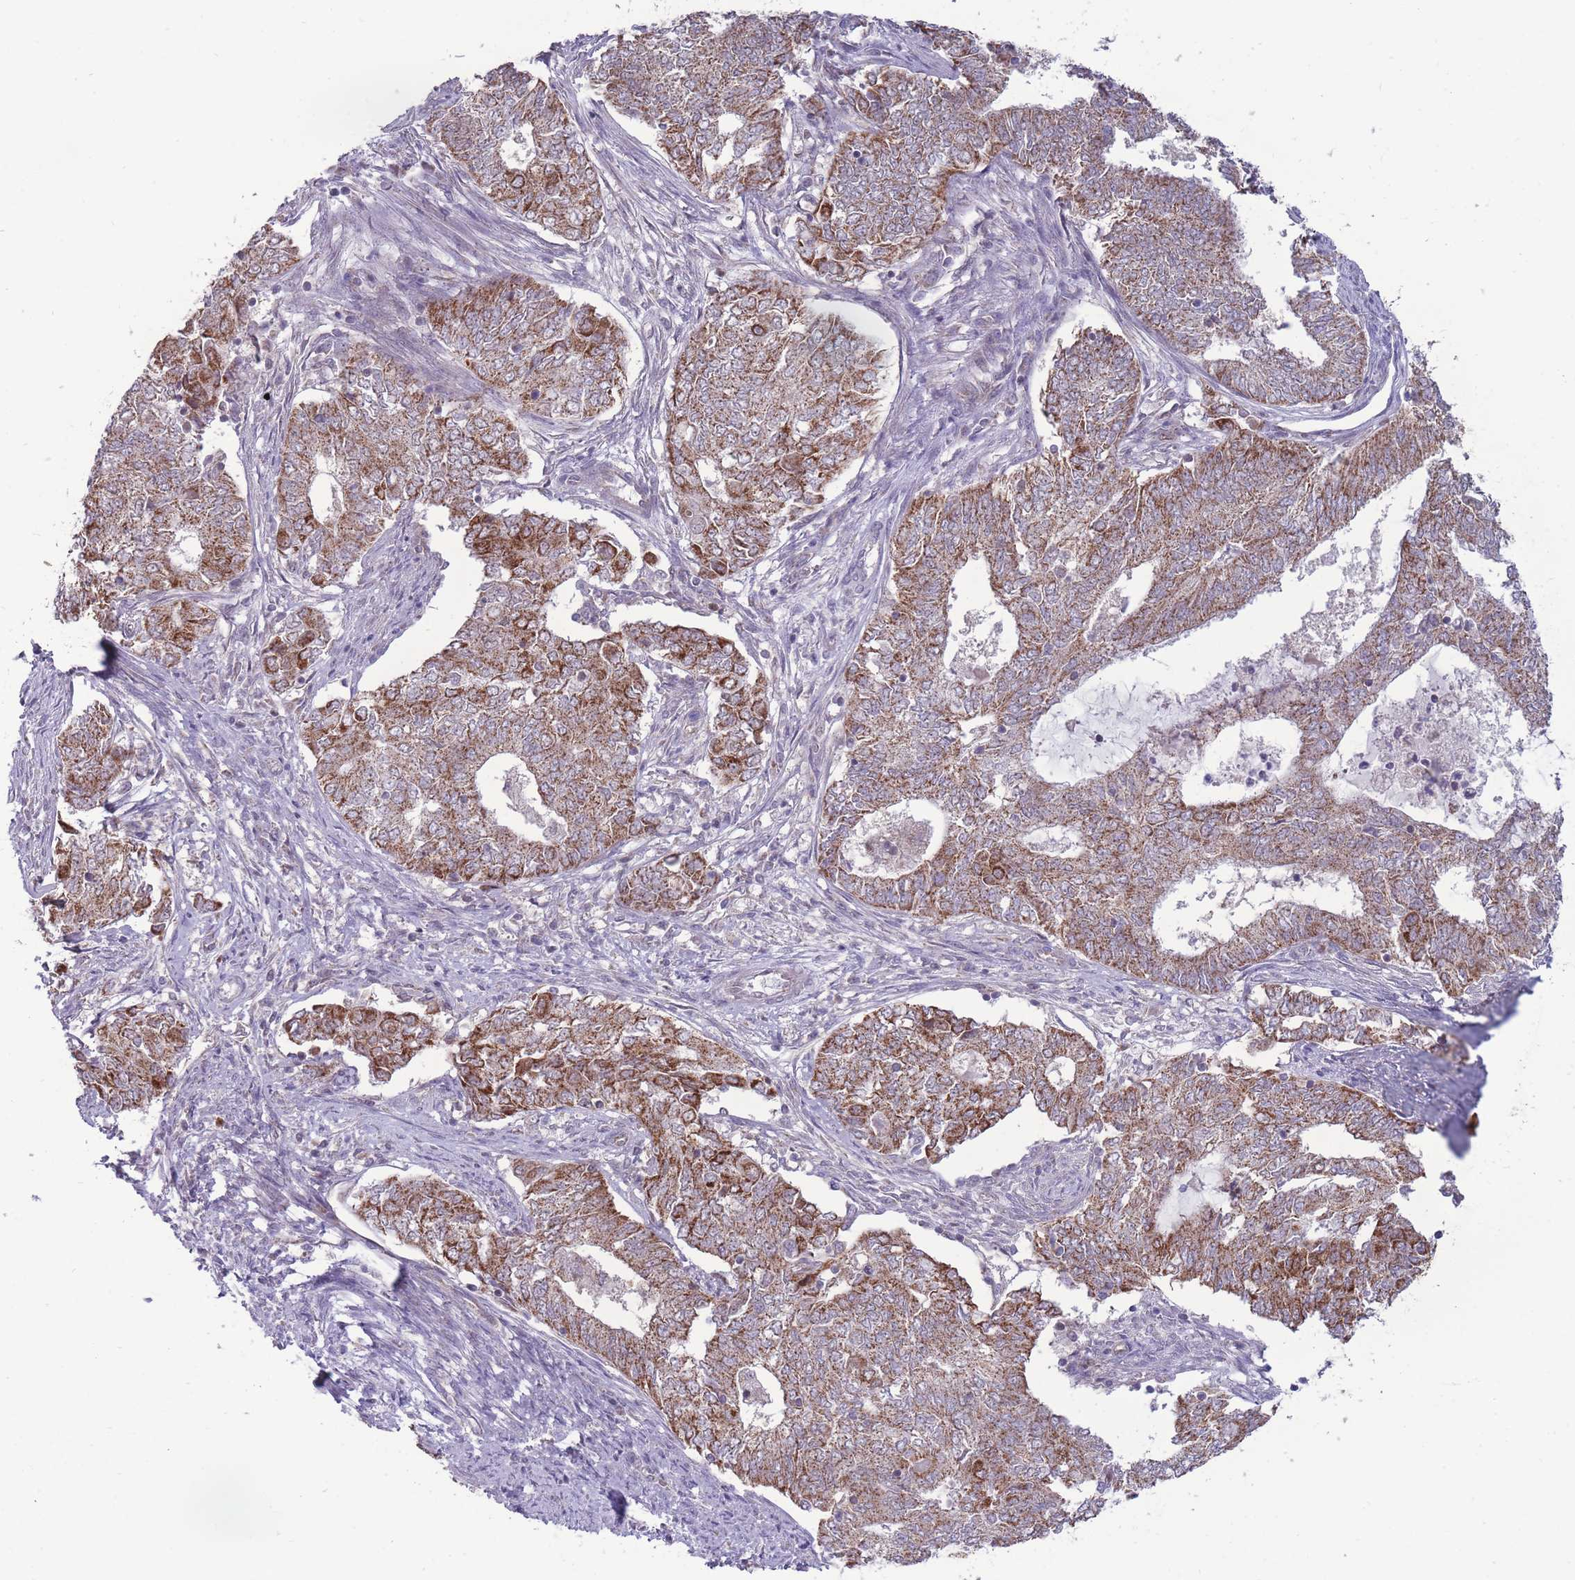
{"staining": {"intensity": "moderate", "quantity": ">75%", "location": "cytoplasmic/membranous"}, "tissue": "endometrial cancer", "cell_type": "Tumor cells", "image_type": "cancer", "snomed": [{"axis": "morphology", "description": "Adenocarcinoma, NOS"}, {"axis": "topography", "description": "Endometrium"}], "caption": "Tumor cells demonstrate medium levels of moderate cytoplasmic/membranous positivity in about >75% of cells in endometrial cancer.", "gene": "MCIDAS", "patient": {"sex": "female", "age": 62}}